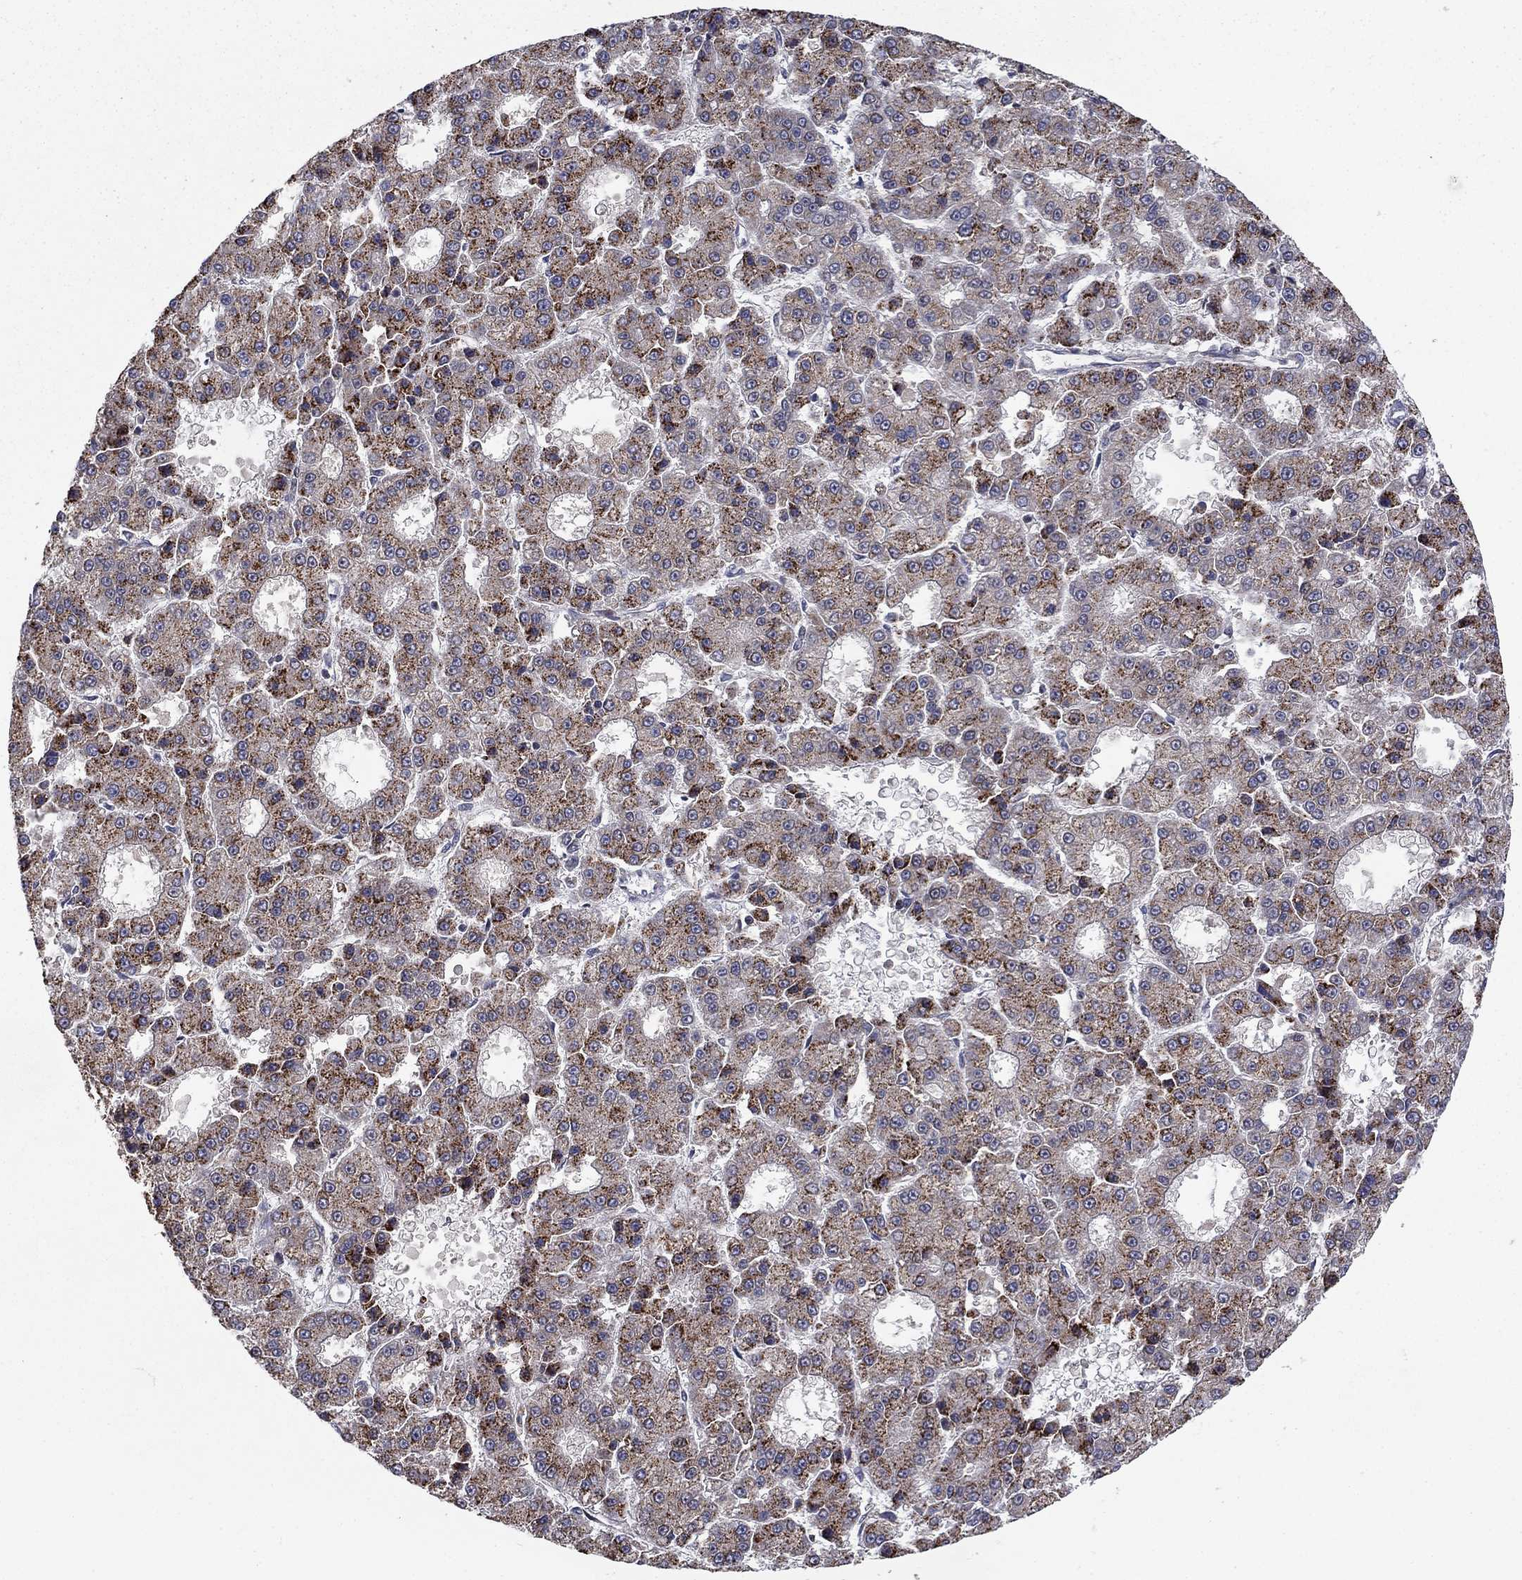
{"staining": {"intensity": "strong", "quantity": "25%-75%", "location": "cytoplasmic/membranous"}, "tissue": "liver cancer", "cell_type": "Tumor cells", "image_type": "cancer", "snomed": [{"axis": "morphology", "description": "Carcinoma, Hepatocellular, NOS"}, {"axis": "topography", "description": "Liver"}], "caption": "Strong cytoplasmic/membranous protein positivity is appreciated in about 25%-75% of tumor cells in liver cancer. Using DAB (3,3'-diaminobenzidine) (brown) and hematoxylin (blue) stains, captured at high magnification using brightfield microscopy.", "gene": "LPCAT4", "patient": {"sex": "male", "age": 70}}